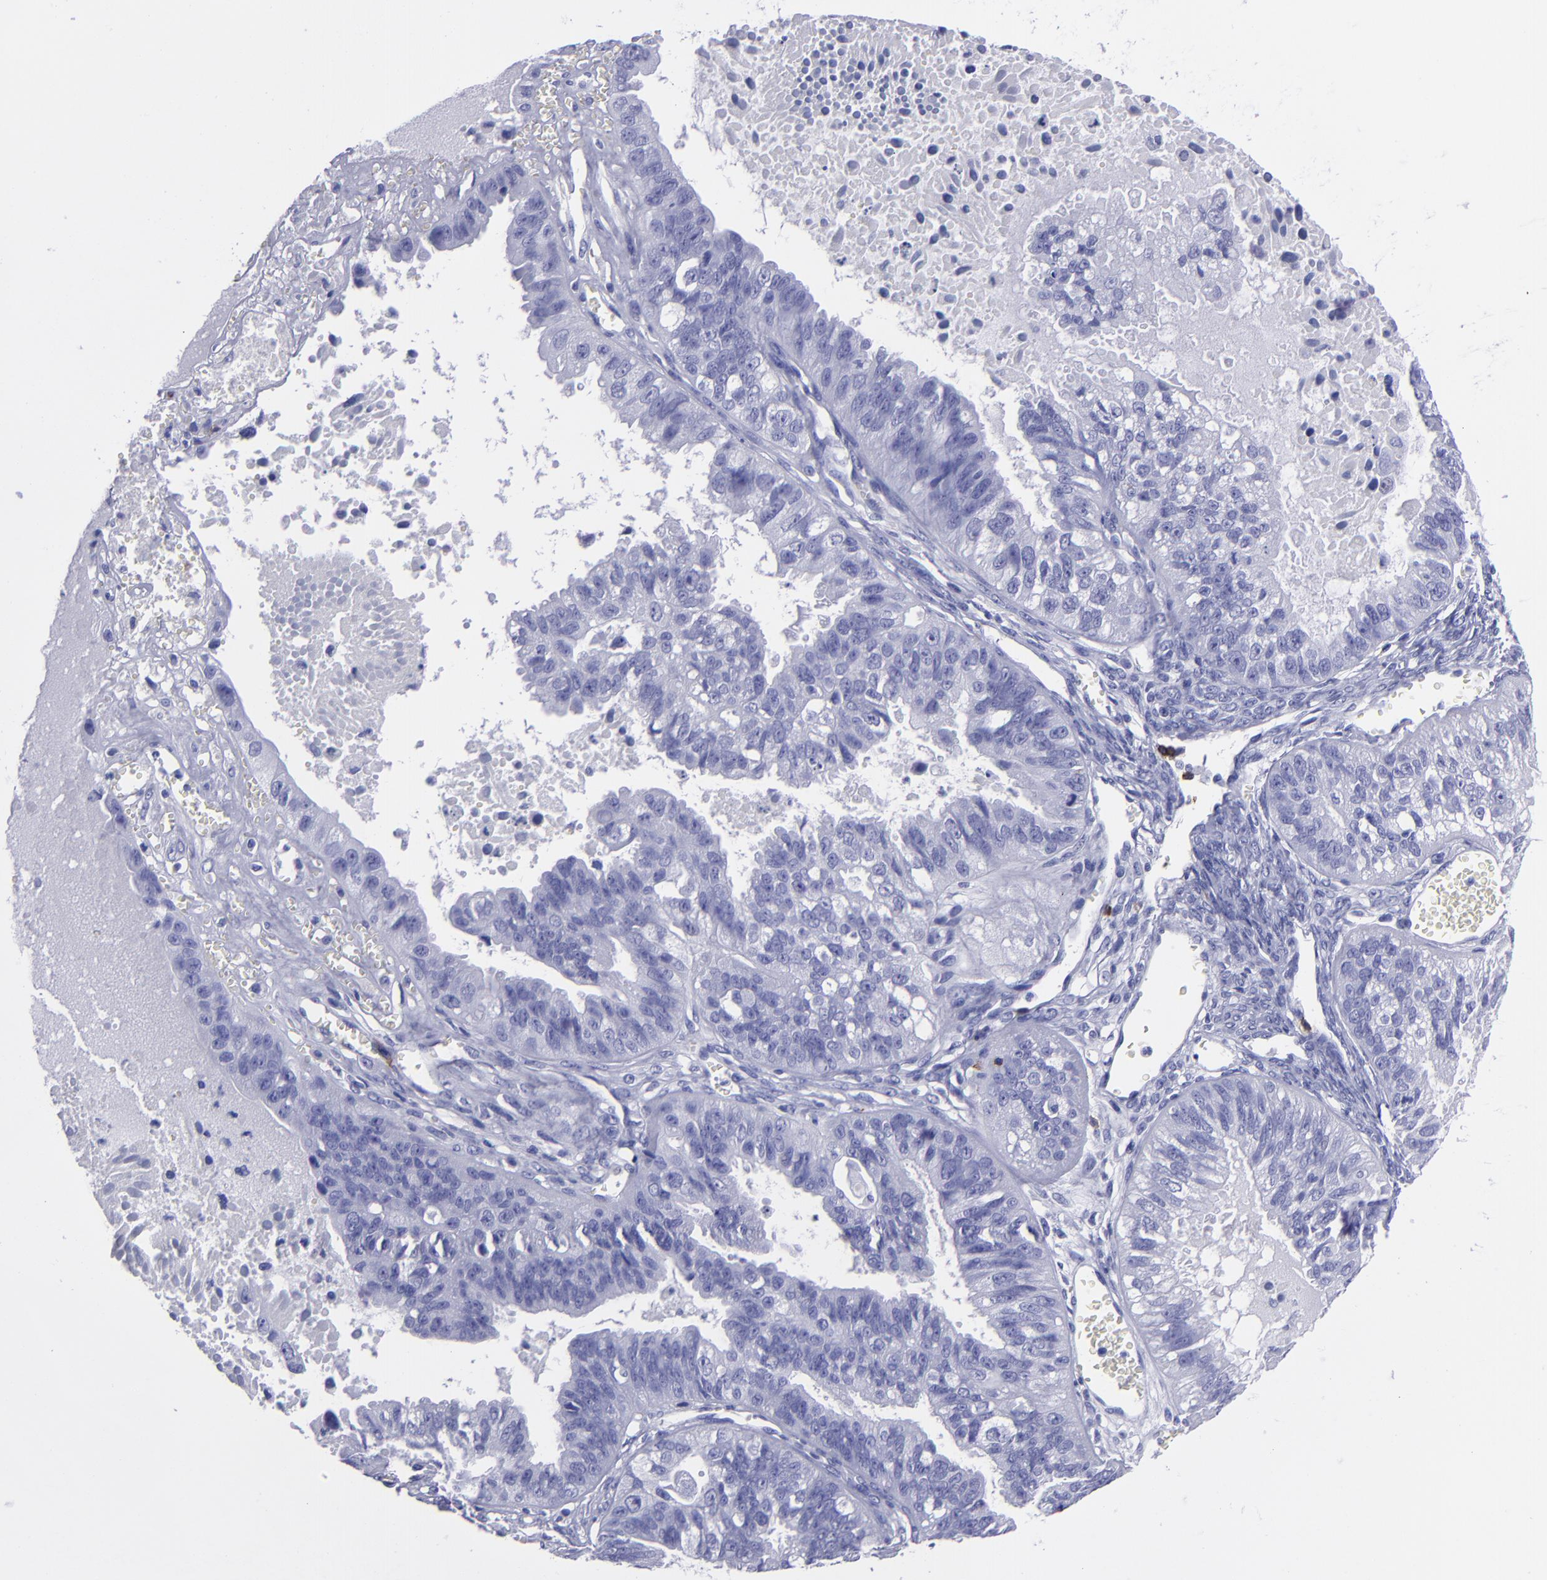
{"staining": {"intensity": "negative", "quantity": "none", "location": "none"}, "tissue": "ovarian cancer", "cell_type": "Tumor cells", "image_type": "cancer", "snomed": [{"axis": "morphology", "description": "Carcinoma, endometroid"}, {"axis": "topography", "description": "Ovary"}], "caption": "Tumor cells show no significant protein positivity in ovarian endometroid carcinoma. The staining is performed using DAB (3,3'-diaminobenzidine) brown chromogen with nuclei counter-stained in using hematoxylin.", "gene": "CD6", "patient": {"sex": "female", "age": 85}}